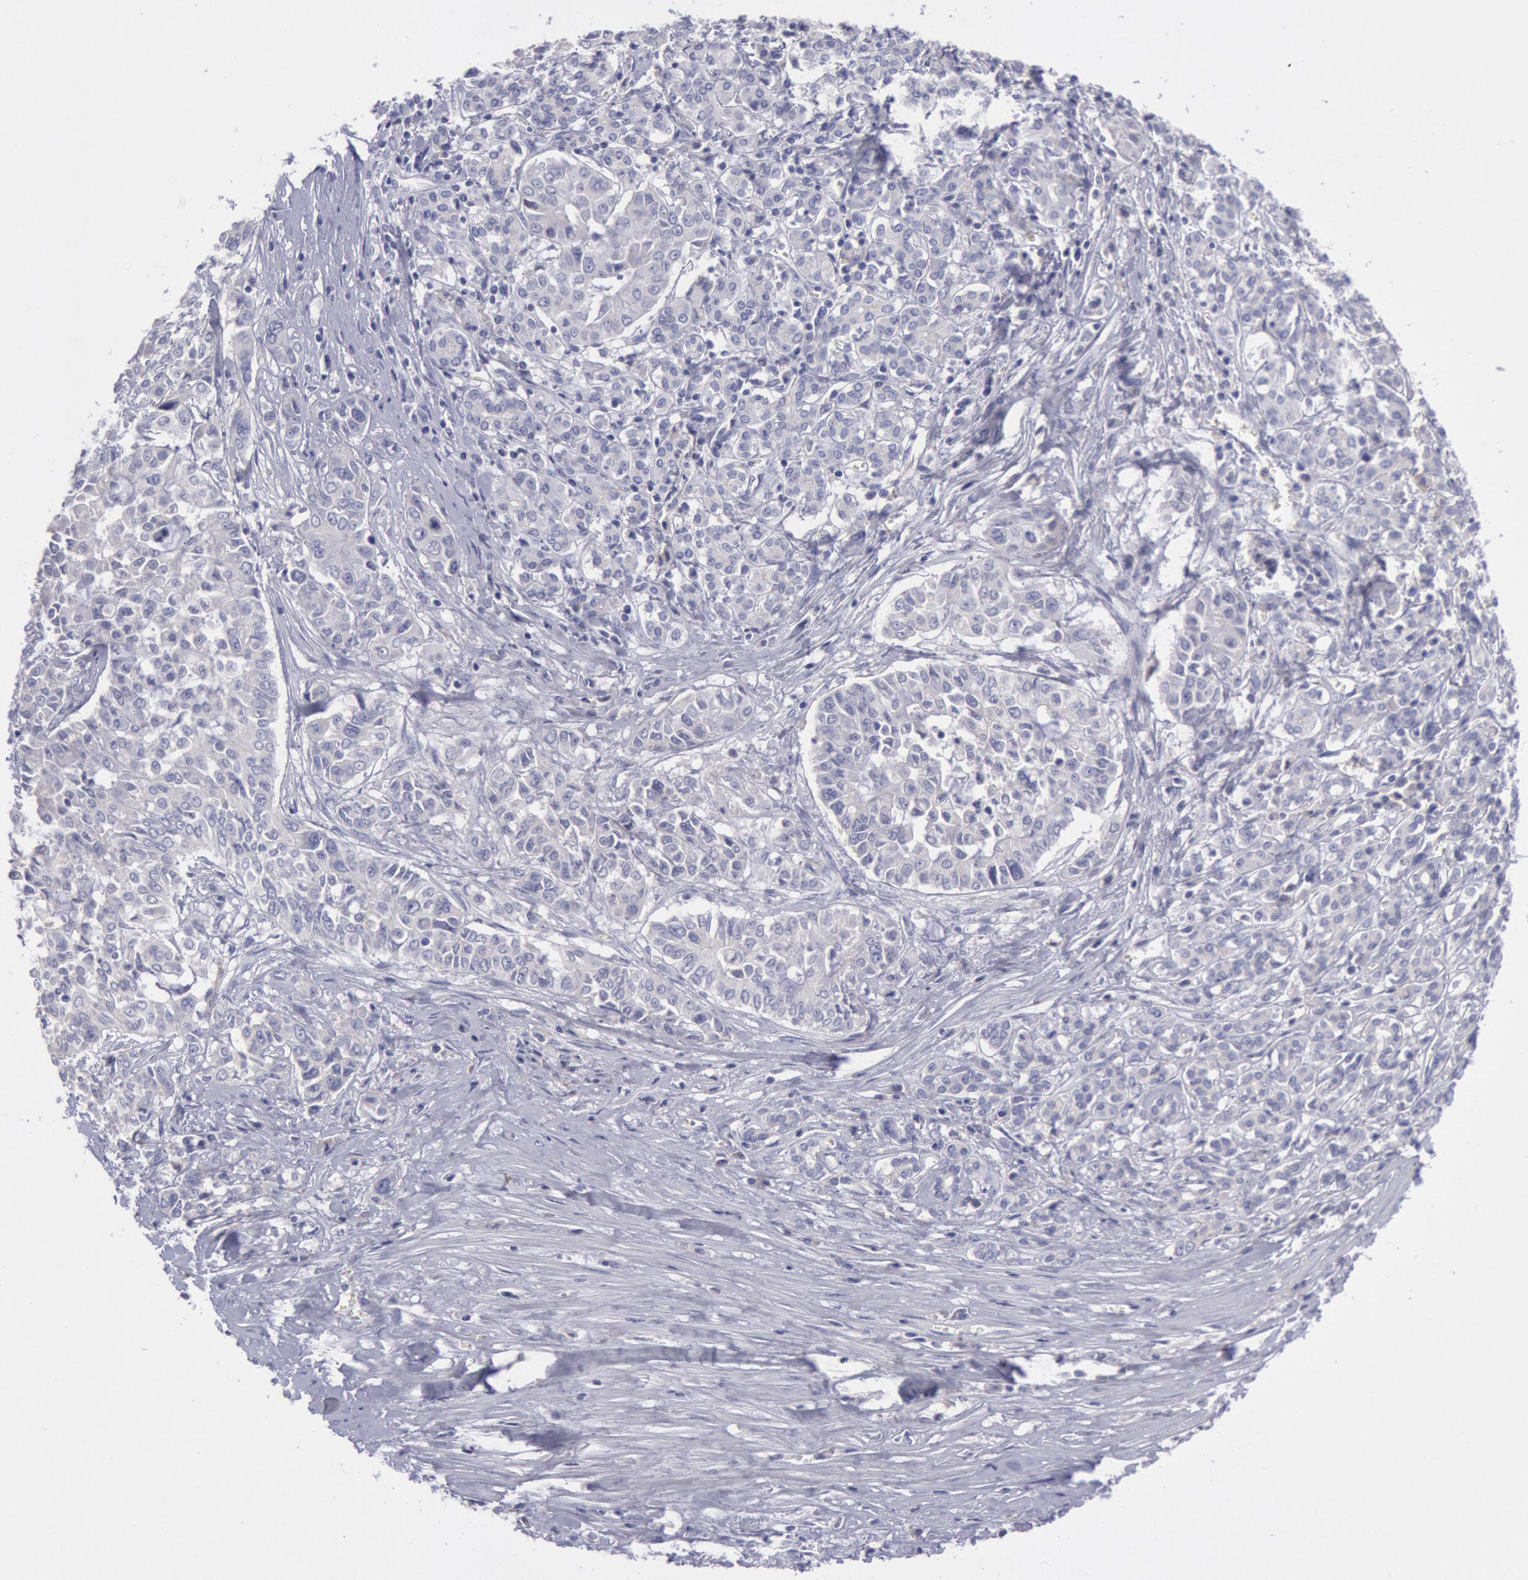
{"staining": {"intensity": "negative", "quantity": "none", "location": "none"}, "tissue": "pancreatic cancer", "cell_type": "Tumor cells", "image_type": "cancer", "snomed": [{"axis": "morphology", "description": "Adenocarcinoma, NOS"}, {"axis": "topography", "description": "Pancreas"}], "caption": "Immunohistochemistry (IHC) photomicrograph of neoplastic tissue: human pancreatic adenocarcinoma stained with DAB (3,3'-diaminobenzidine) shows no significant protein positivity in tumor cells.", "gene": "MYH7", "patient": {"sex": "female", "age": 52}}